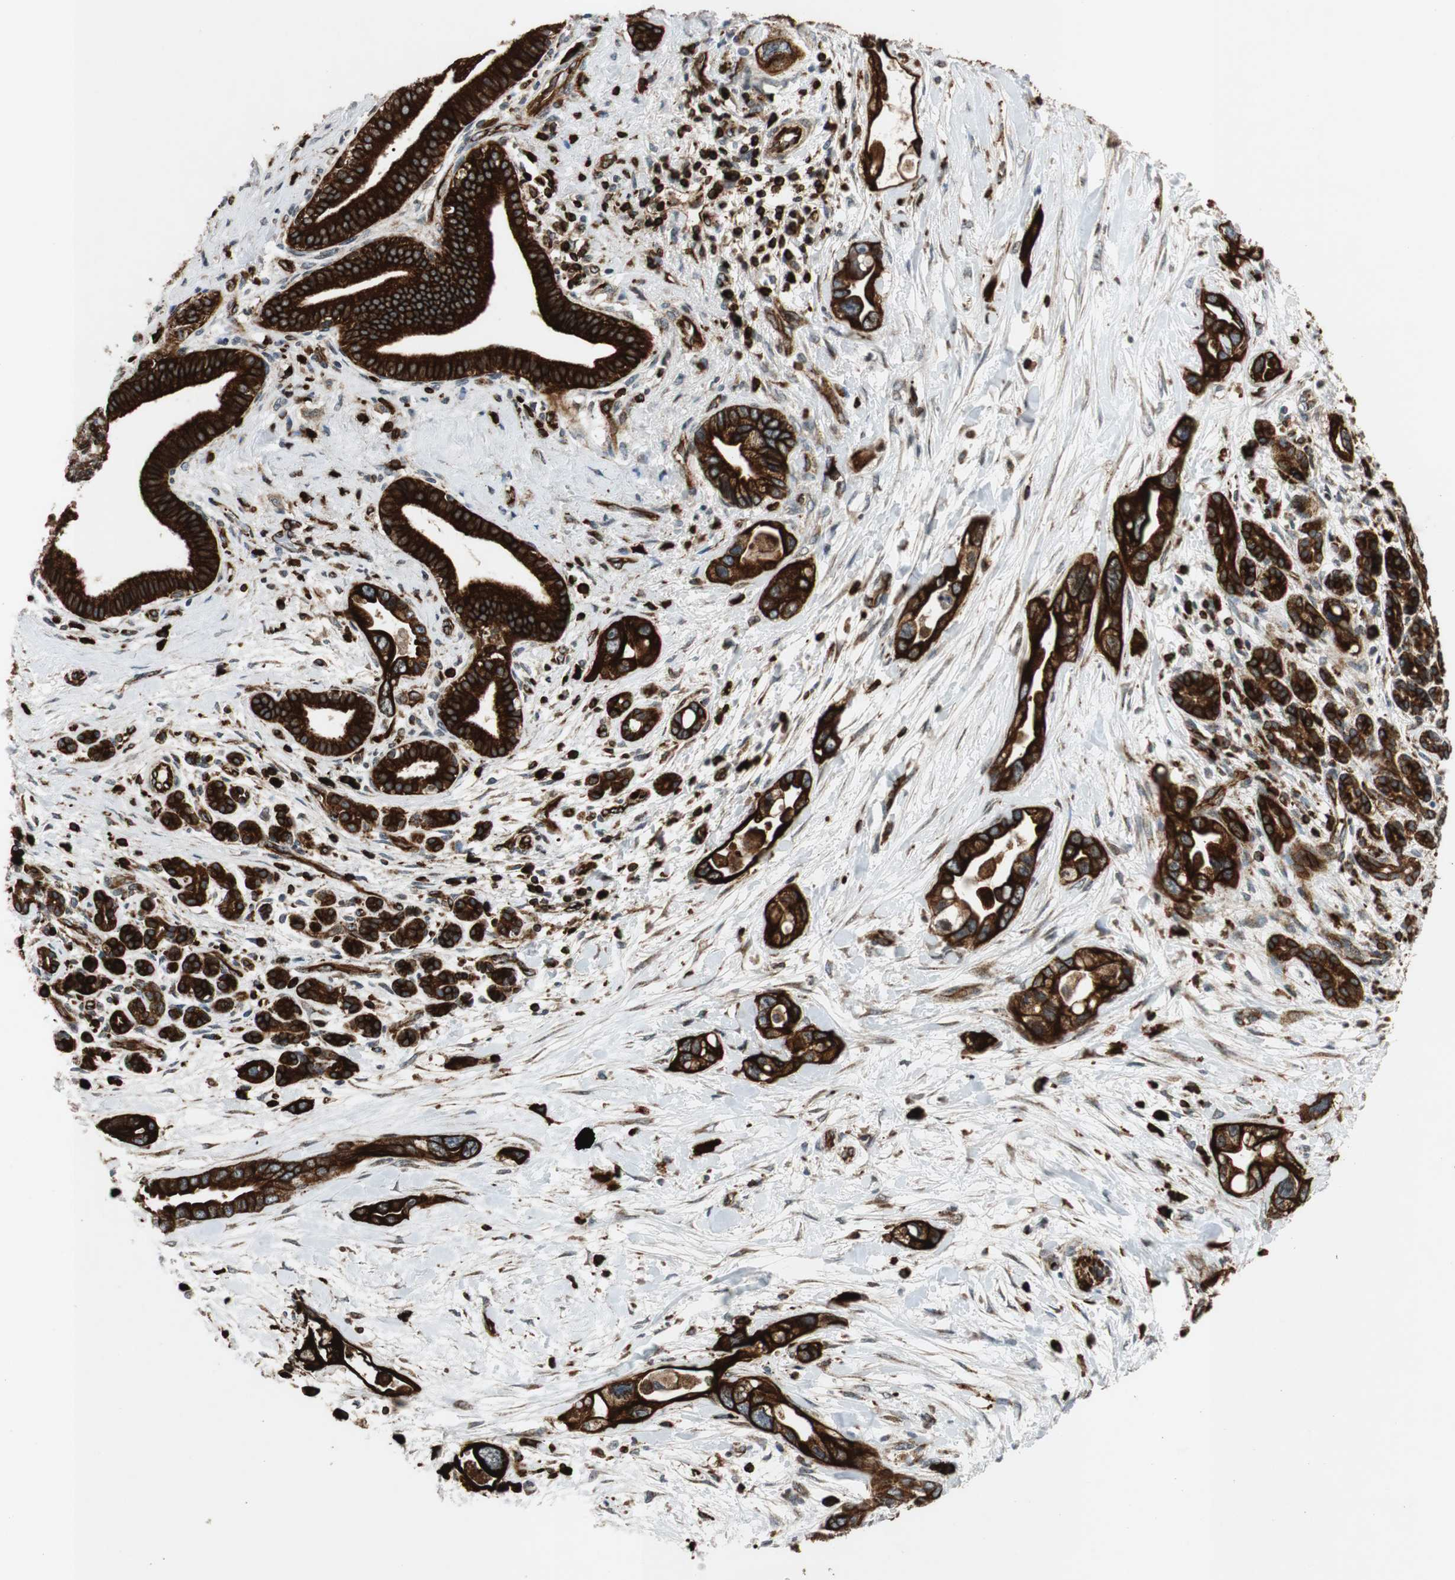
{"staining": {"intensity": "strong", "quantity": ">75%", "location": "cytoplasmic/membranous"}, "tissue": "pancreatic cancer", "cell_type": "Tumor cells", "image_type": "cancer", "snomed": [{"axis": "morphology", "description": "Adenocarcinoma, NOS"}, {"axis": "topography", "description": "Pancreas"}], "caption": "Strong cytoplasmic/membranous protein staining is seen in approximately >75% of tumor cells in adenocarcinoma (pancreatic). Nuclei are stained in blue.", "gene": "TUBA4A", "patient": {"sex": "female", "age": 77}}